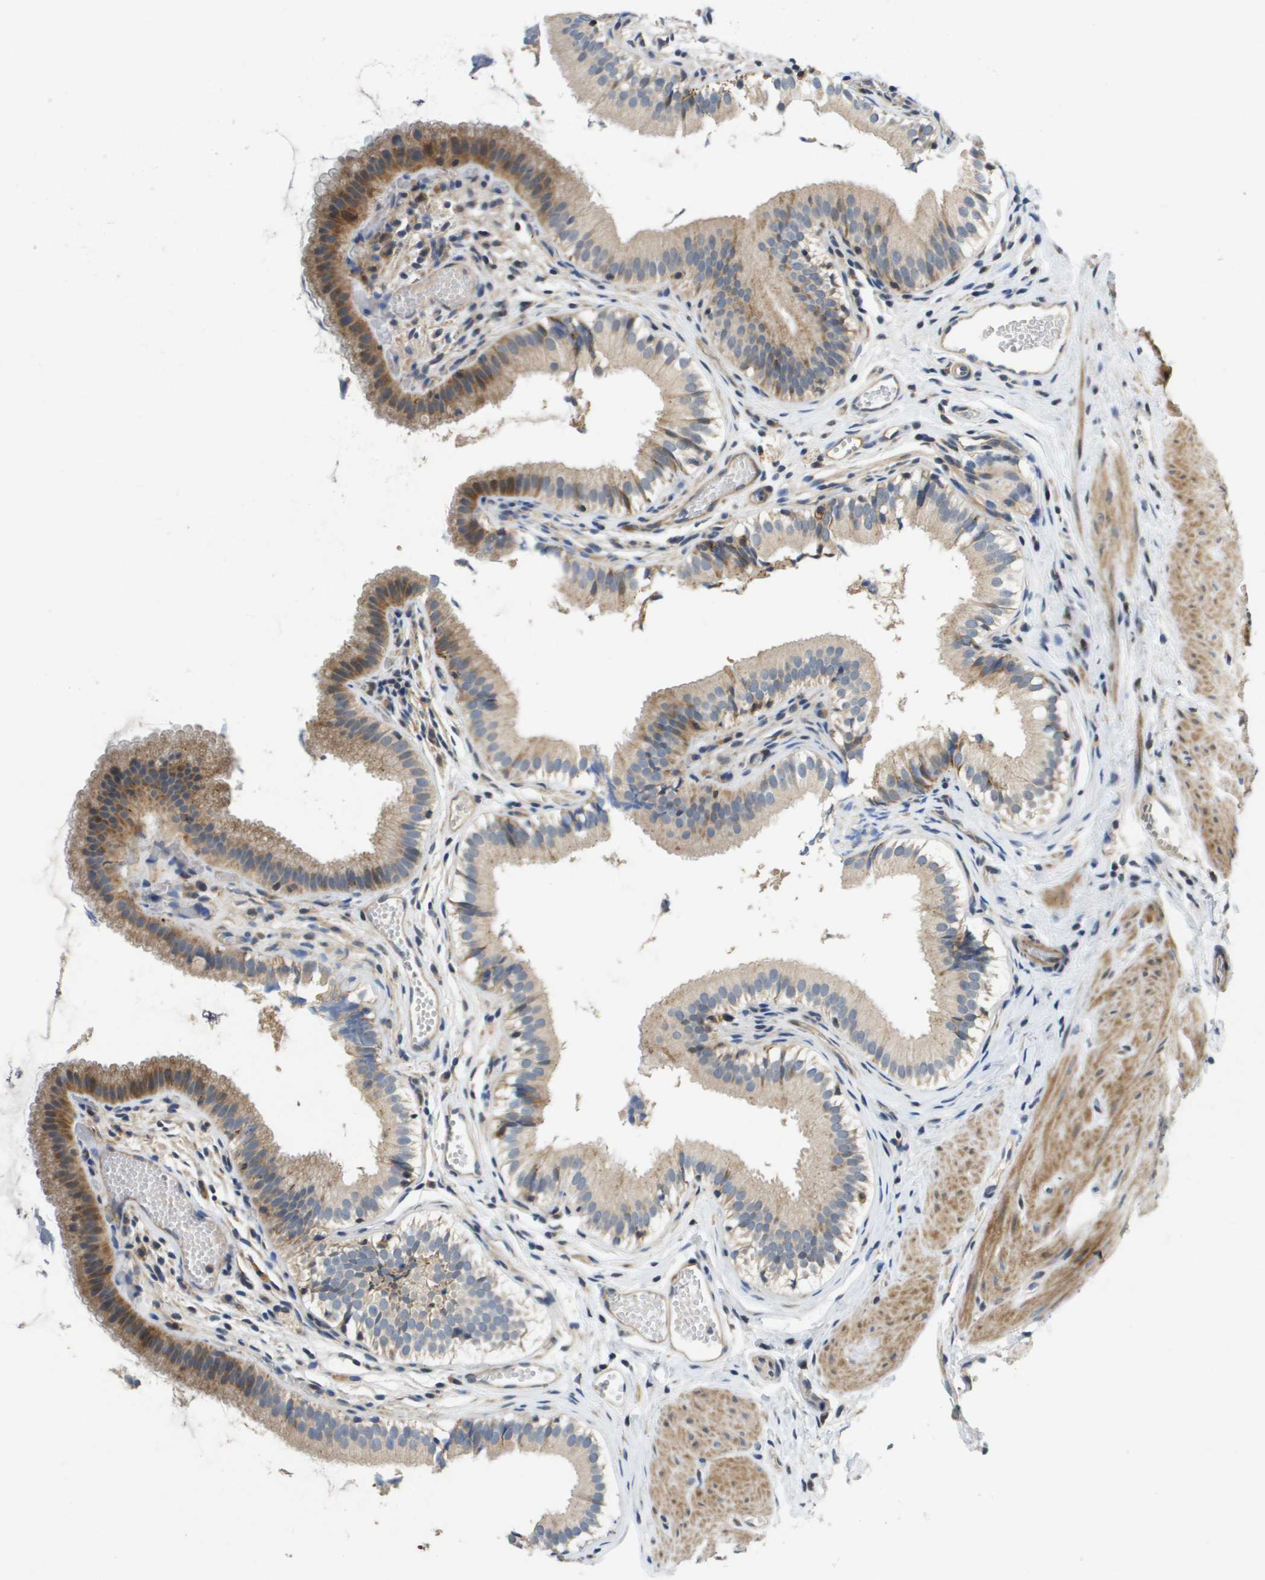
{"staining": {"intensity": "moderate", "quantity": ">75%", "location": "cytoplasmic/membranous"}, "tissue": "gallbladder", "cell_type": "Glandular cells", "image_type": "normal", "snomed": [{"axis": "morphology", "description": "Normal tissue, NOS"}, {"axis": "topography", "description": "Gallbladder"}], "caption": "Gallbladder was stained to show a protein in brown. There is medium levels of moderate cytoplasmic/membranous expression in approximately >75% of glandular cells. (DAB (3,3'-diaminobenzidine) = brown stain, brightfield microscopy at high magnification).", "gene": "SCN4B", "patient": {"sex": "female", "age": 26}}